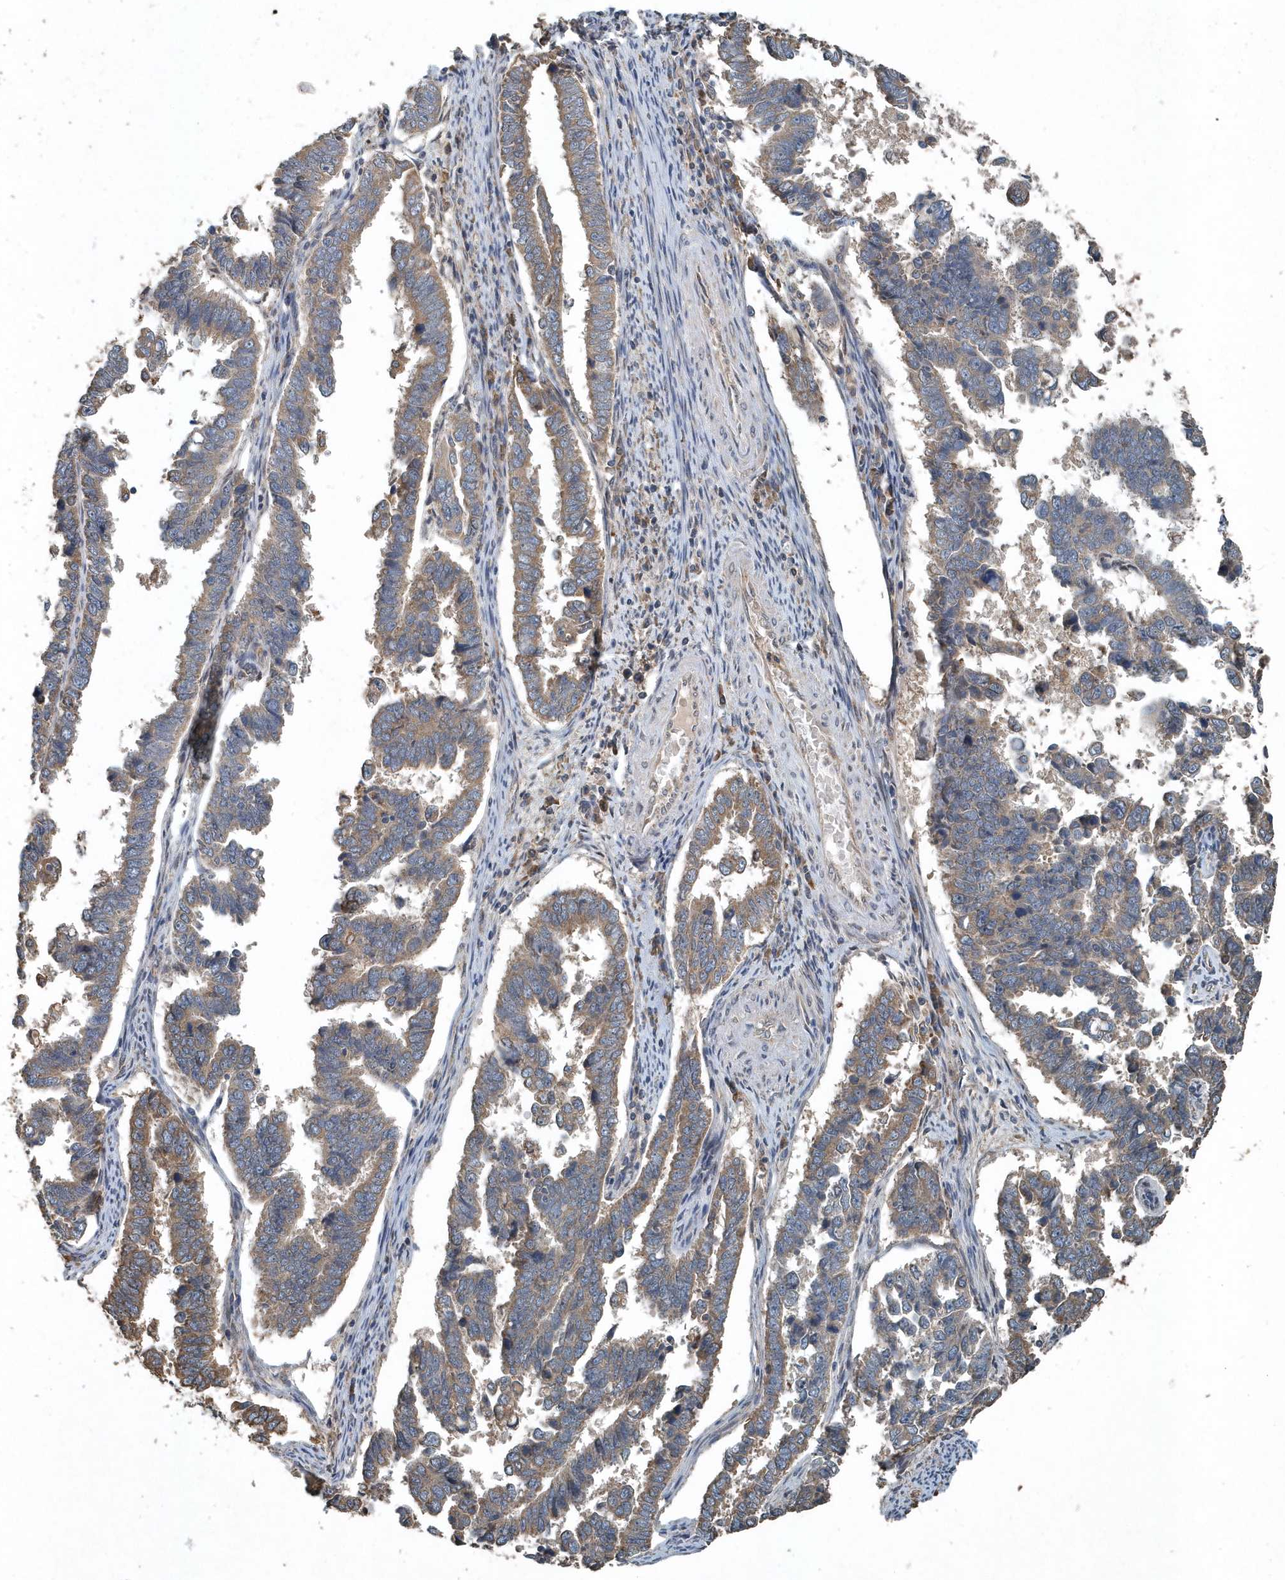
{"staining": {"intensity": "moderate", "quantity": ">75%", "location": "cytoplasmic/membranous"}, "tissue": "endometrial cancer", "cell_type": "Tumor cells", "image_type": "cancer", "snomed": [{"axis": "morphology", "description": "Adenocarcinoma, NOS"}, {"axis": "topography", "description": "Endometrium"}], "caption": "Approximately >75% of tumor cells in endometrial cancer (adenocarcinoma) exhibit moderate cytoplasmic/membranous protein expression as visualized by brown immunohistochemical staining.", "gene": "SCFD2", "patient": {"sex": "female", "age": 75}}